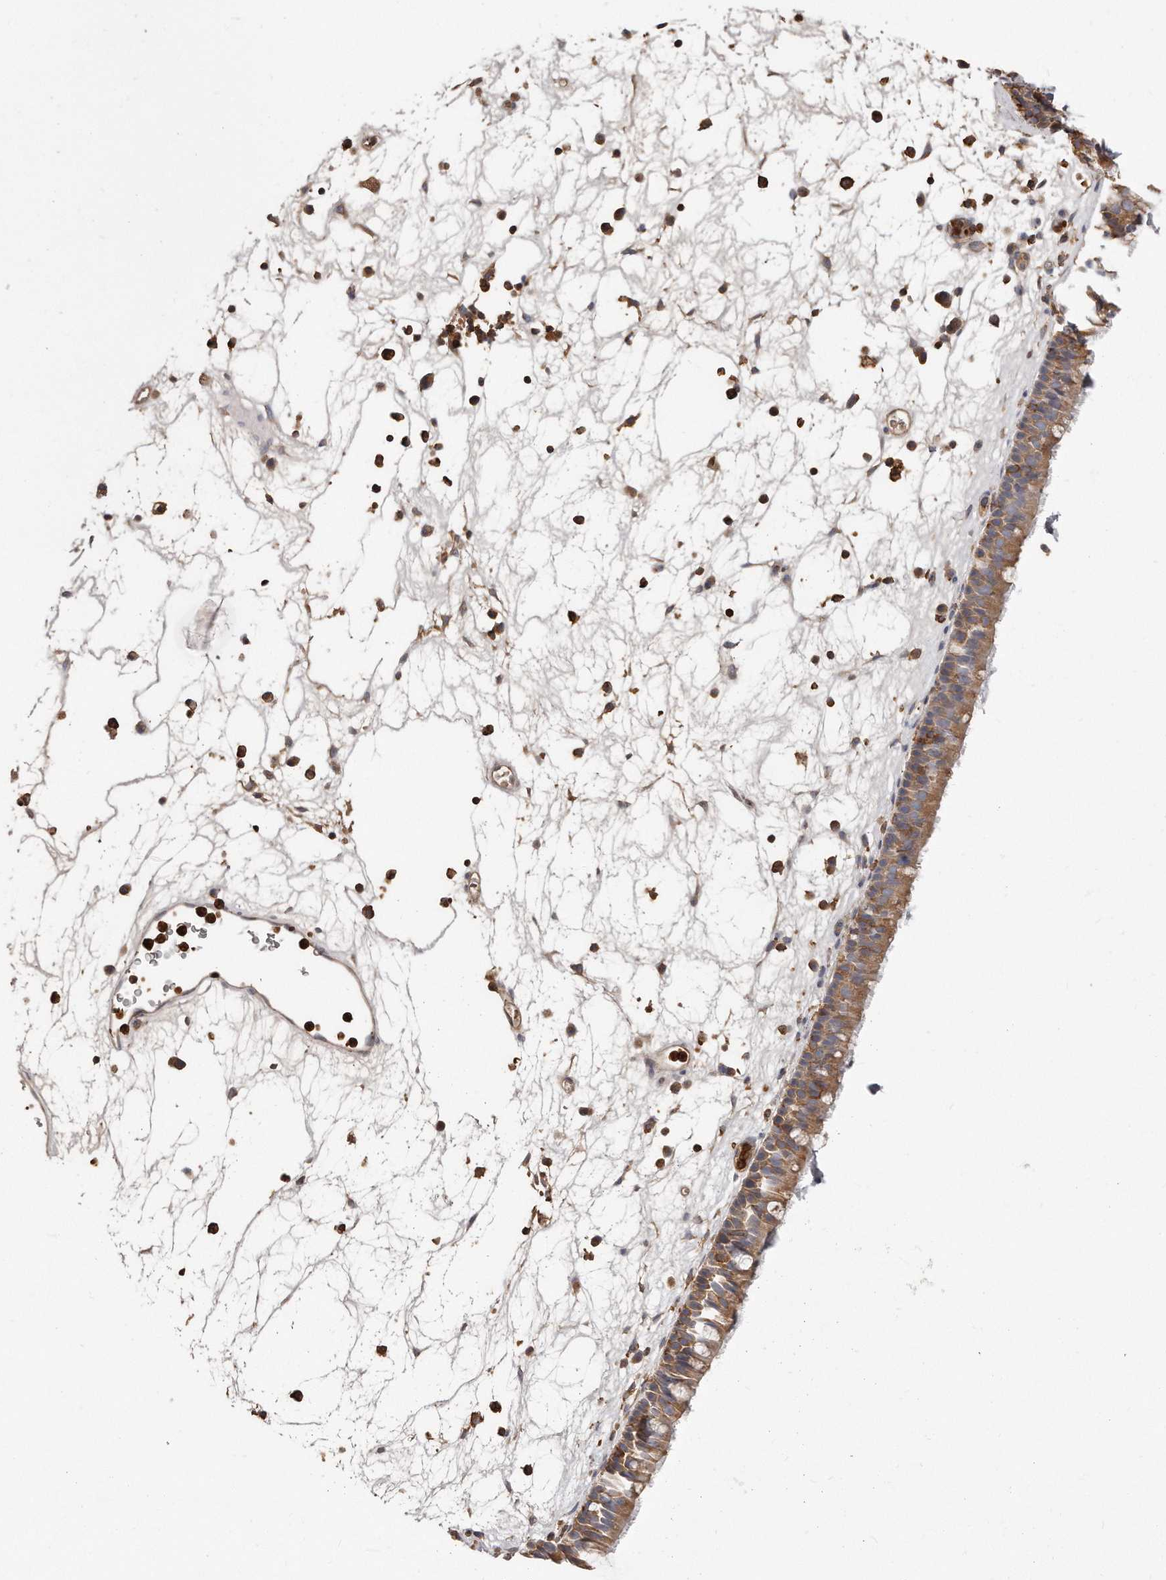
{"staining": {"intensity": "moderate", "quantity": ">75%", "location": "cytoplasmic/membranous"}, "tissue": "nasopharynx", "cell_type": "Respiratory epithelial cells", "image_type": "normal", "snomed": [{"axis": "morphology", "description": "Normal tissue, NOS"}, {"axis": "morphology", "description": "Inflammation, NOS"}, {"axis": "morphology", "description": "Malignant melanoma, Metastatic site"}, {"axis": "topography", "description": "Nasopharynx"}], "caption": "A micrograph of human nasopharynx stained for a protein demonstrates moderate cytoplasmic/membranous brown staining in respiratory epithelial cells.", "gene": "CAP1", "patient": {"sex": "male", "age": 70}}